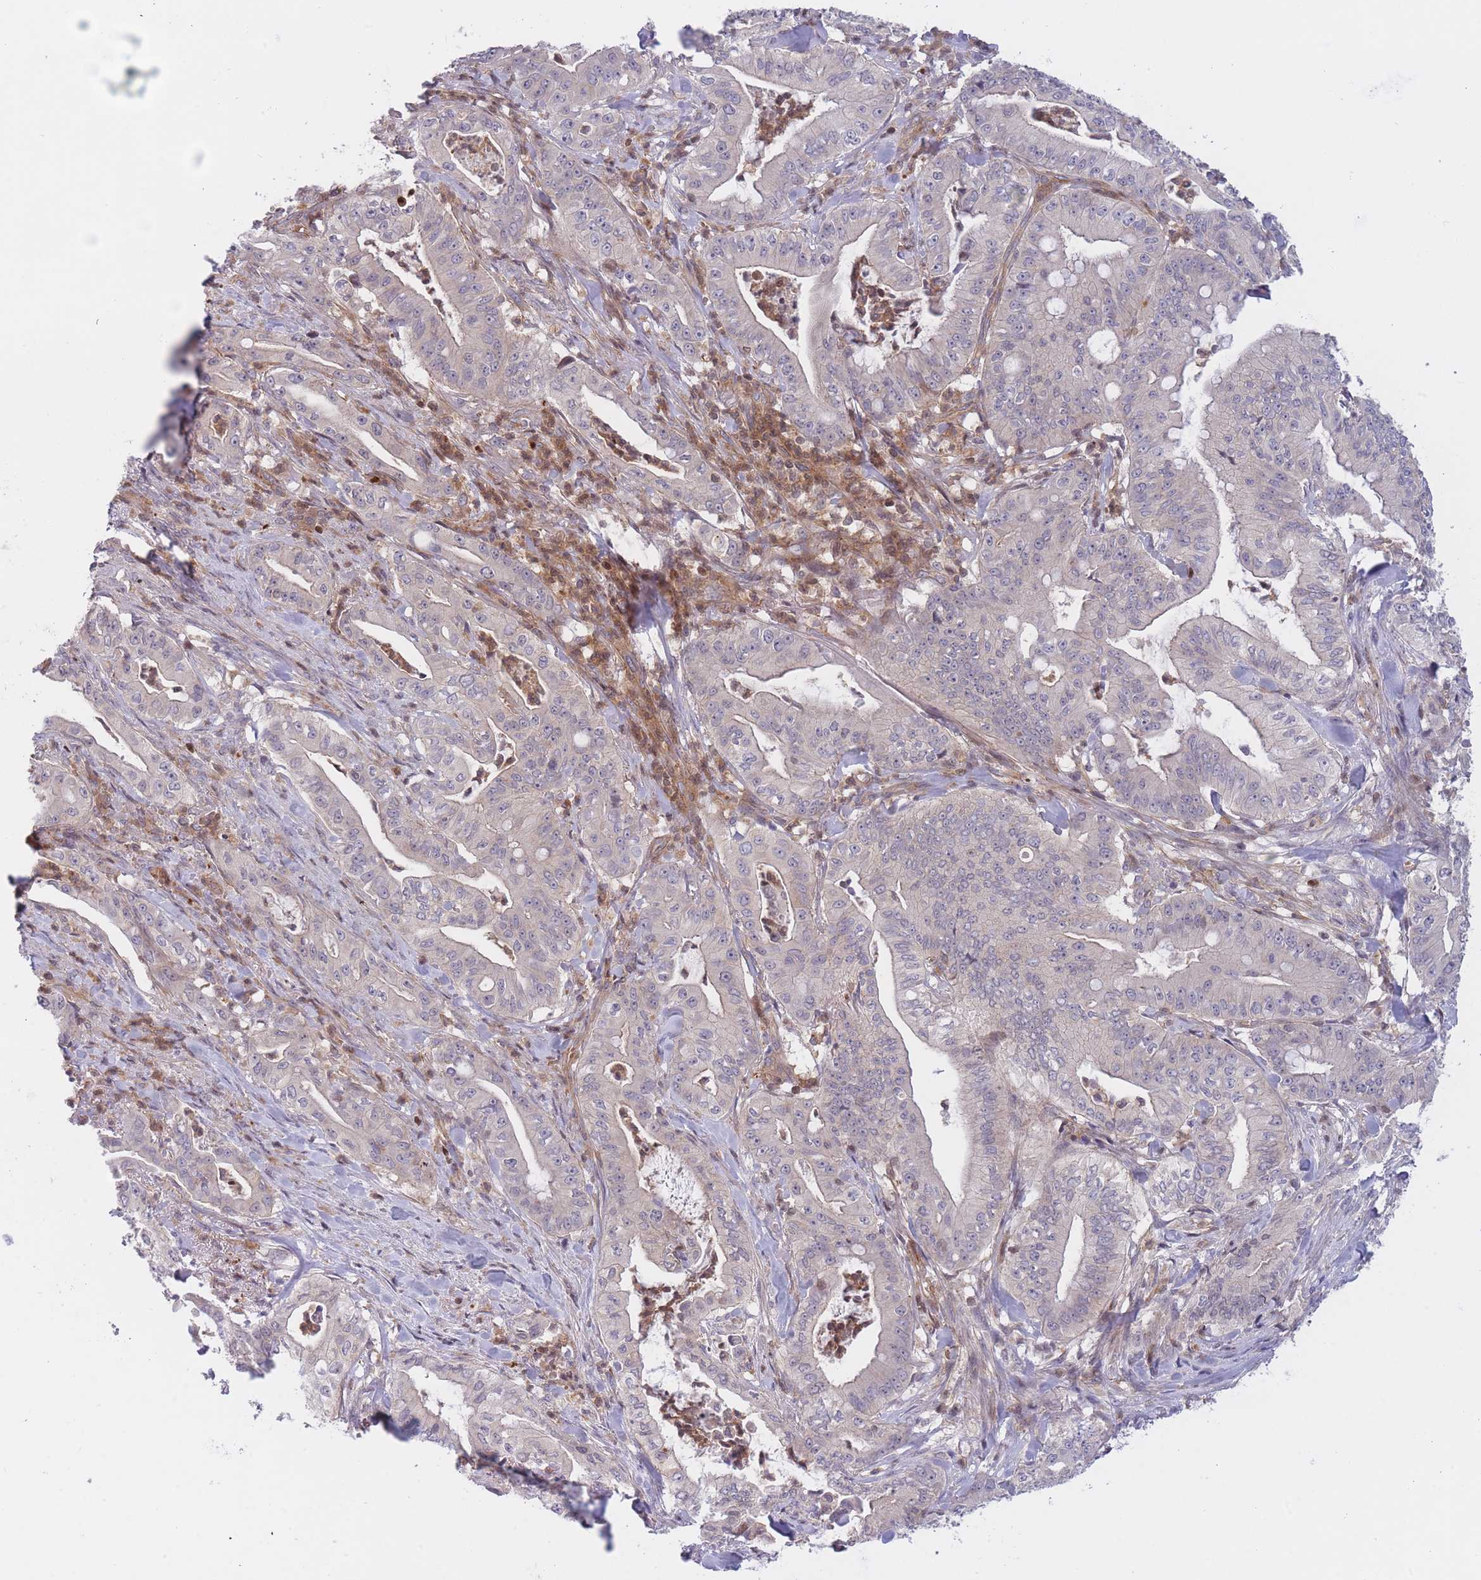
{"staining": {"intensity": "negative", "quantity": "none", "location": "none"}, "tissue": "pancreatic cancer", "cell_type": "Tumor cells", "image_type": "cancer", "snomed": [{"axis": "morphology", "description": "Adenocarcinoma, NOS"}, {"axis": "topography", "description": "Pancreas"}], "caption": "This is an IHC micrograph of human pancreatic cancer (adenocarcinoma). There is no positivity in tumor cells.", "gene": "SLC35F5", "patient": {"sex": "male", "age": 71}}